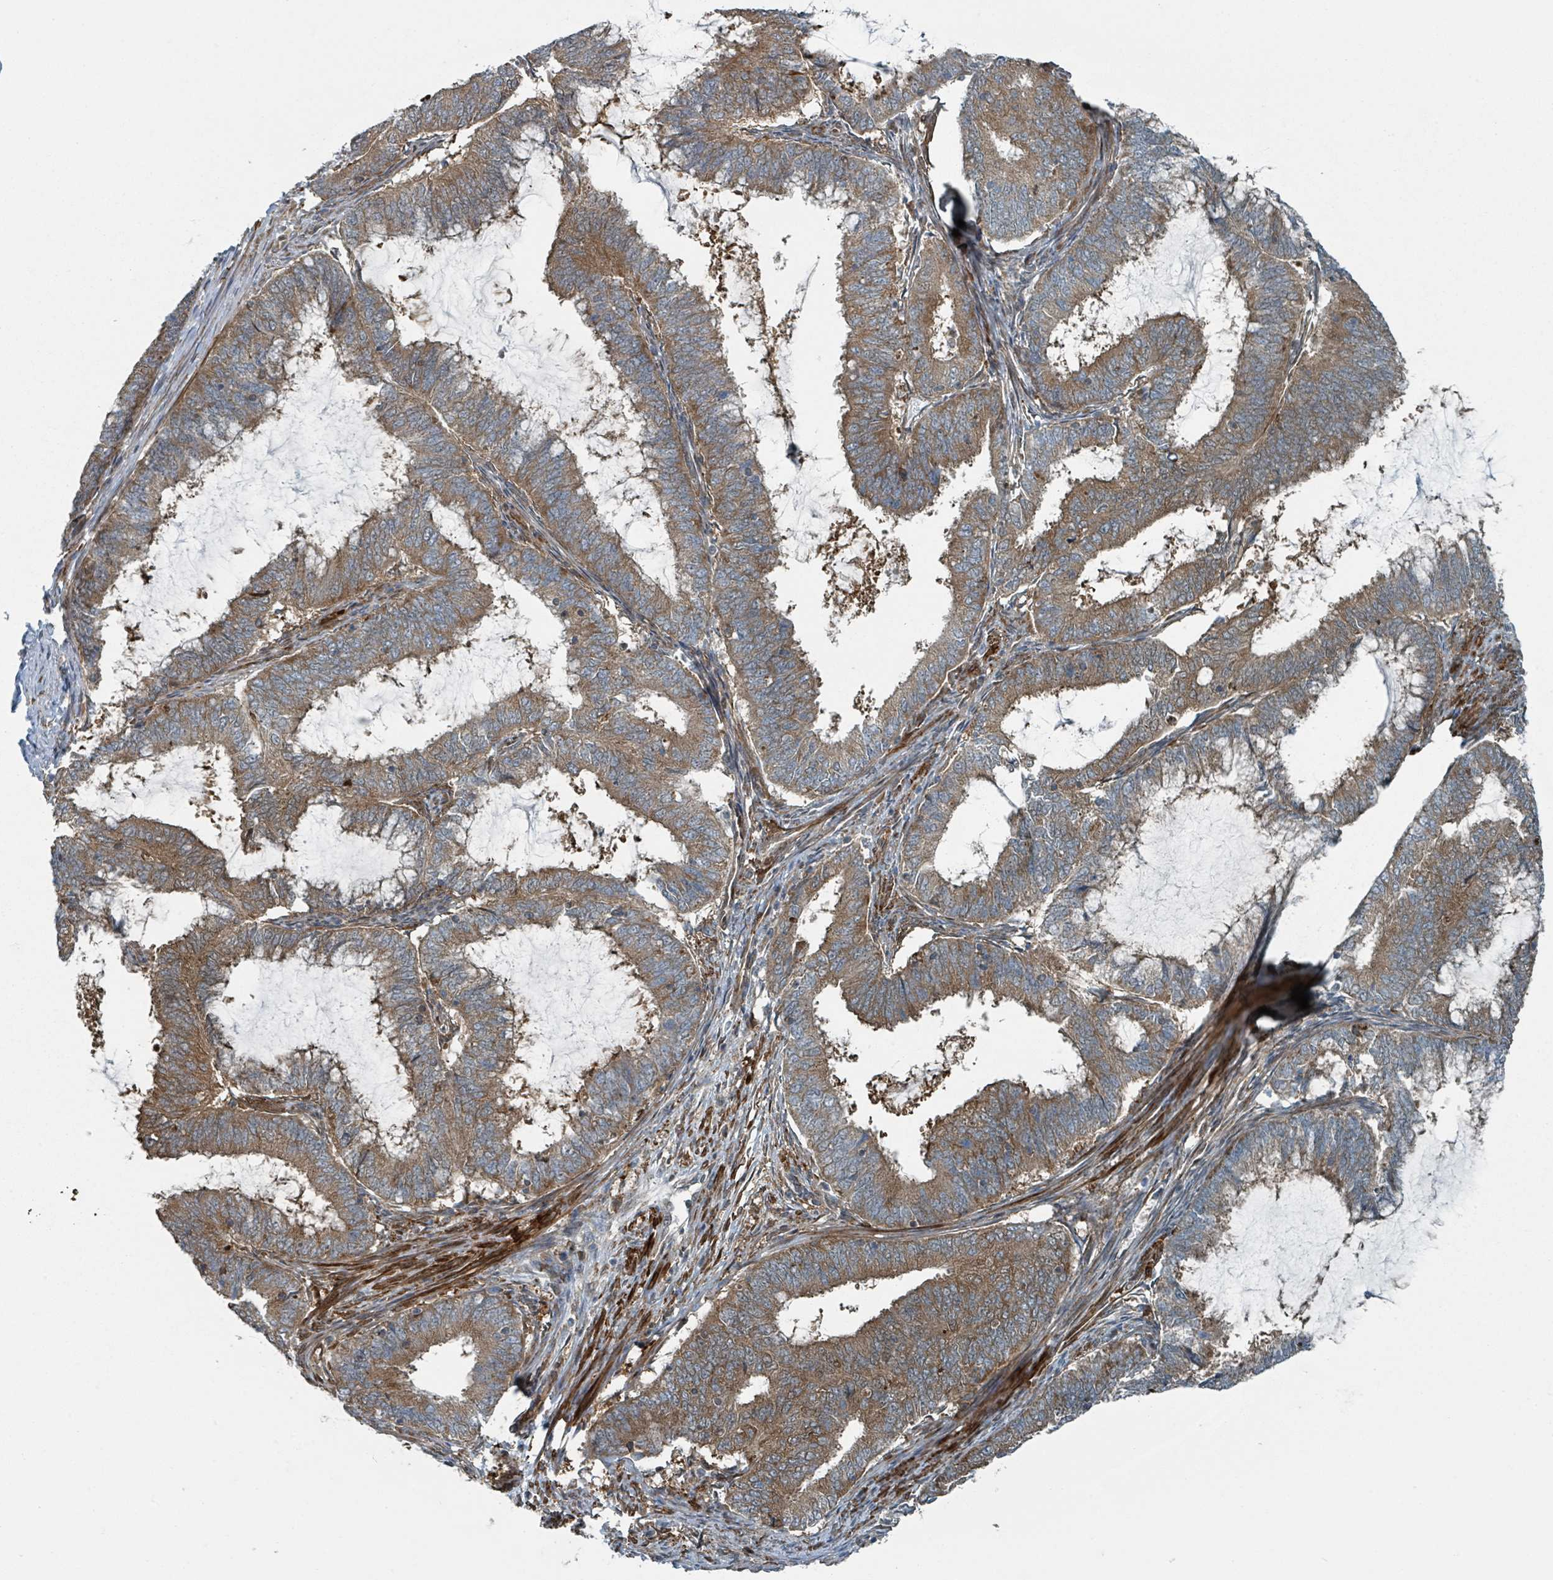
{"staining": {"intensity": "moderate", "quantity": ">75%", "location": "cytoplasmic/membranous"}, "tissue": "endometrial cancer", "cell_type": "Tumor cells", "image_type": "cancer", "snomed": [{"axis": "morphology", "description": "Adenocarcinoma, NOS"}, {"axis": "topography", "description": "Endometrium"}], "caption": "High-power microscopy captured an immunohistochemistry micrograph of endometrial adenocarcinoma, revealing moderate cytoplasmic/membranous staining in approximately >75% of tumor cells. The protein is stained brown, and the nuclei are stained in blue (DAB IHC with brightfield microscopy, high magnification).", "gene": "RHPN2", "patient": {"sex": "female", "age": 51}}